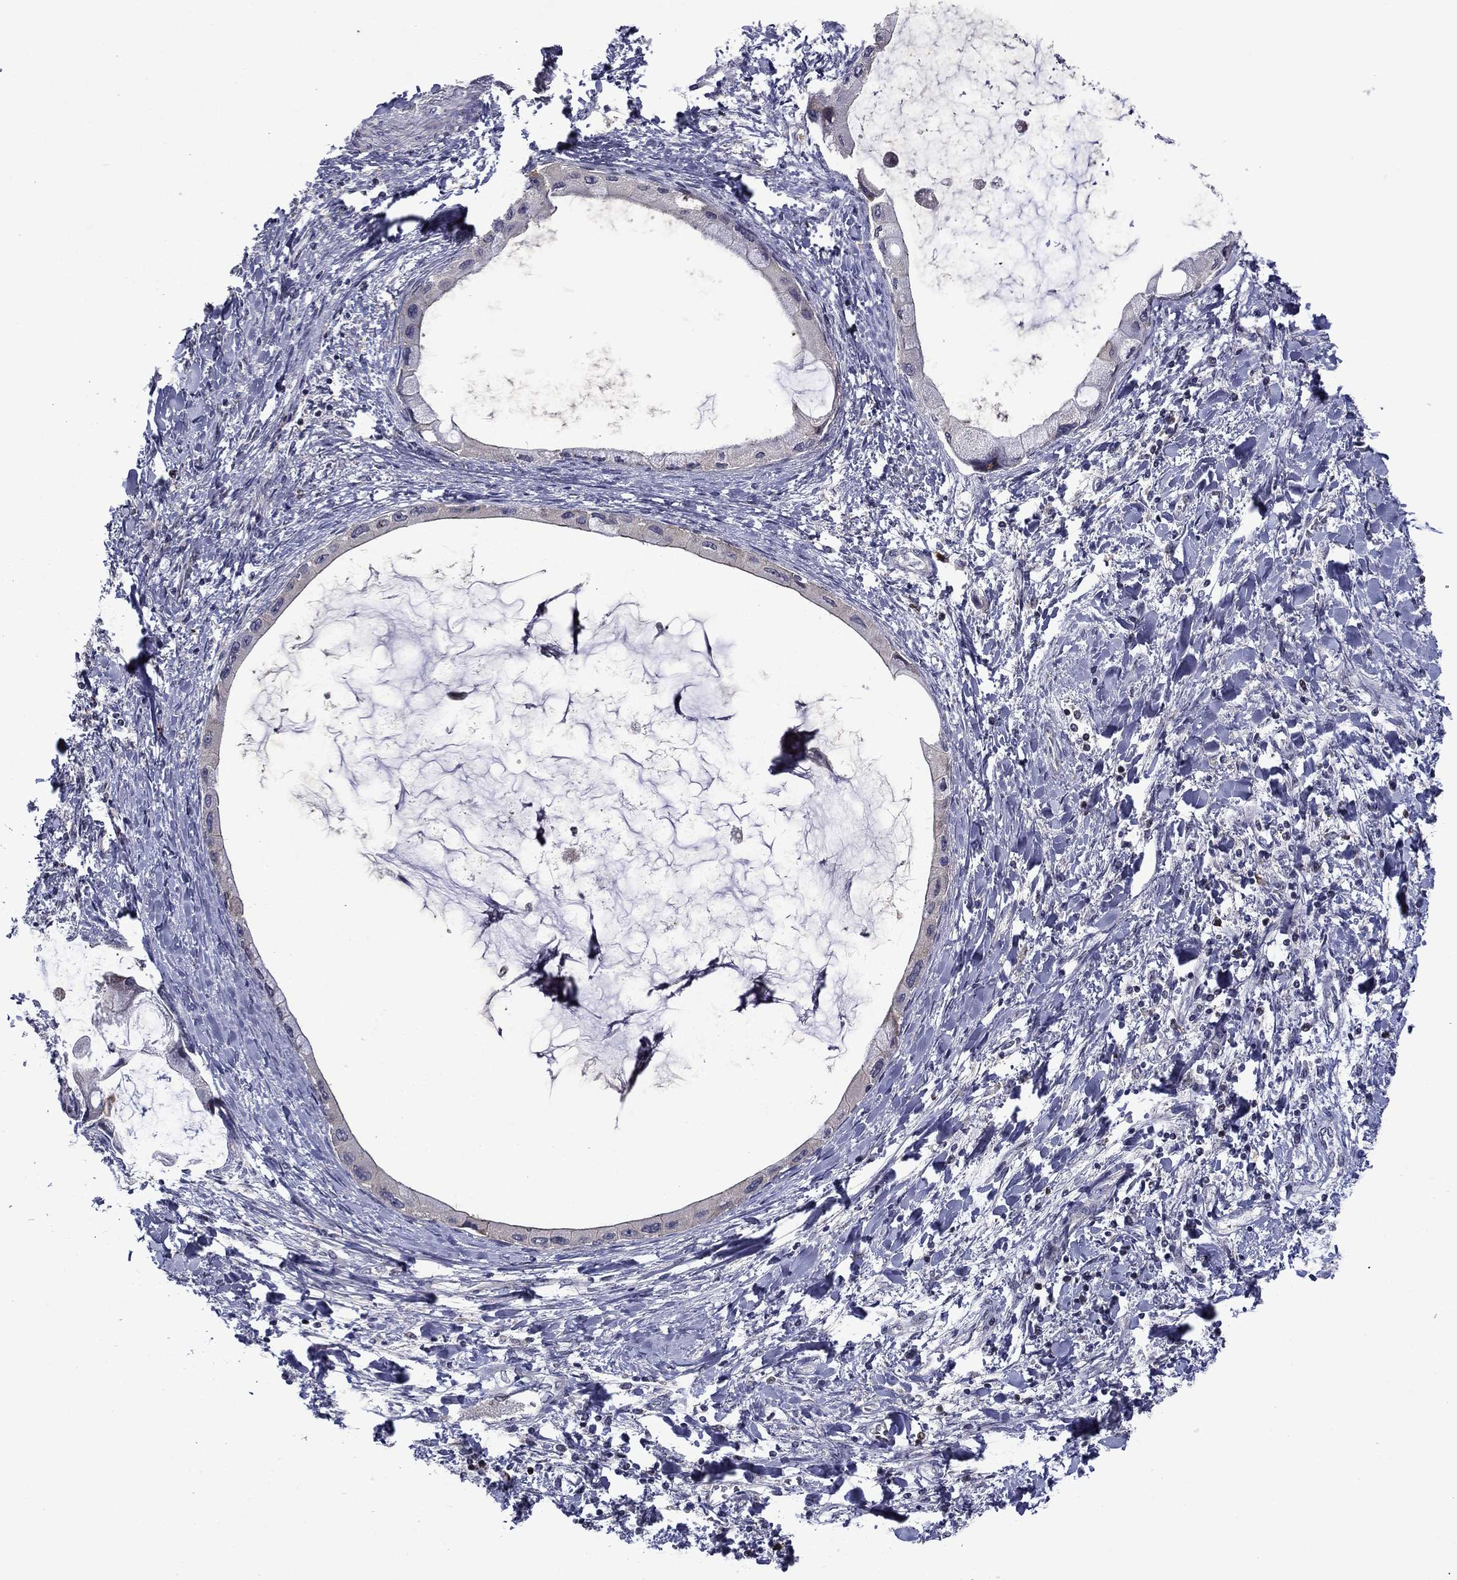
{"staining": {"intensity": "moderate", "quantity": "<25%", "location": "cytoplasmic/membranous"}, "tissue": "liver cancer", "cell_type": "Tumor cells", "image_type": "cancer", "snomed": [{"axis": "morphology", "description": "Cholangiocarcinoma"}, {"axis": "topography", "description": "Liver"}], "caption": "Immunohistochemical staining of human liver cancer (cholangiocarcinoma) exhibits moderate cytoplasmic/membranous protein staining in approximately <25% of tumor cells.", "gene": "B3GAT1", "patient": {"sex": "male", "age": 50}}